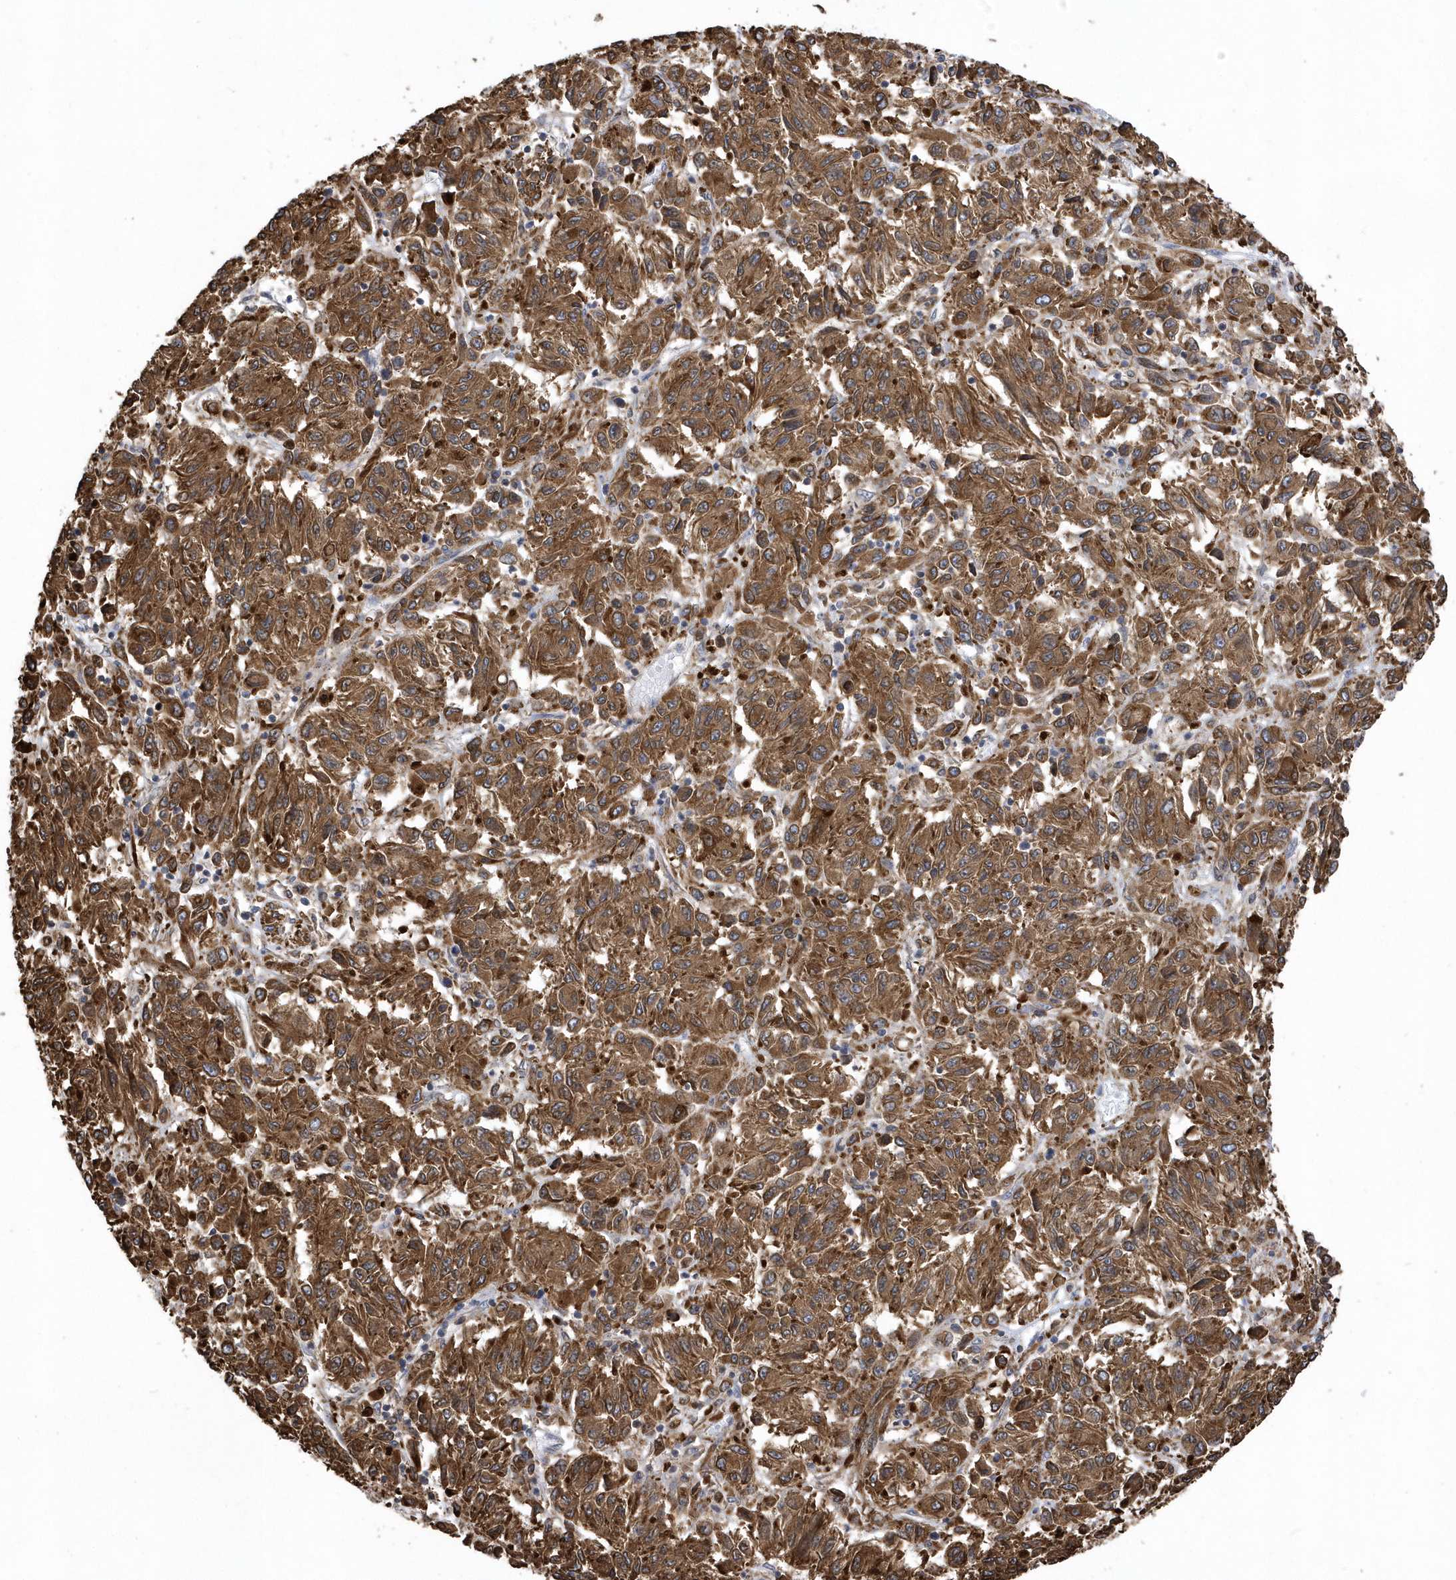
{"staining": {"intensity": "strong", "quantity": ">75%", "location": "cytoplasmic/membranous"}, "tissue": "melanoma", "cell_type": "Tumor cells", "image_type": "cancer", "snomed": [{"axis": "morphology", "description": "Malignant melanoma, Metastatic site"}, {"axis": "topography", "description": "Lung"}], "caption": "Protein expression analysis of human malignant melanoma (metastatic site) reveals strong cytoplasmic/membranous staining in about >75% of tumor cells.", "gene": "VAMP7", "patient": {"sex": "male", "age": 64}}